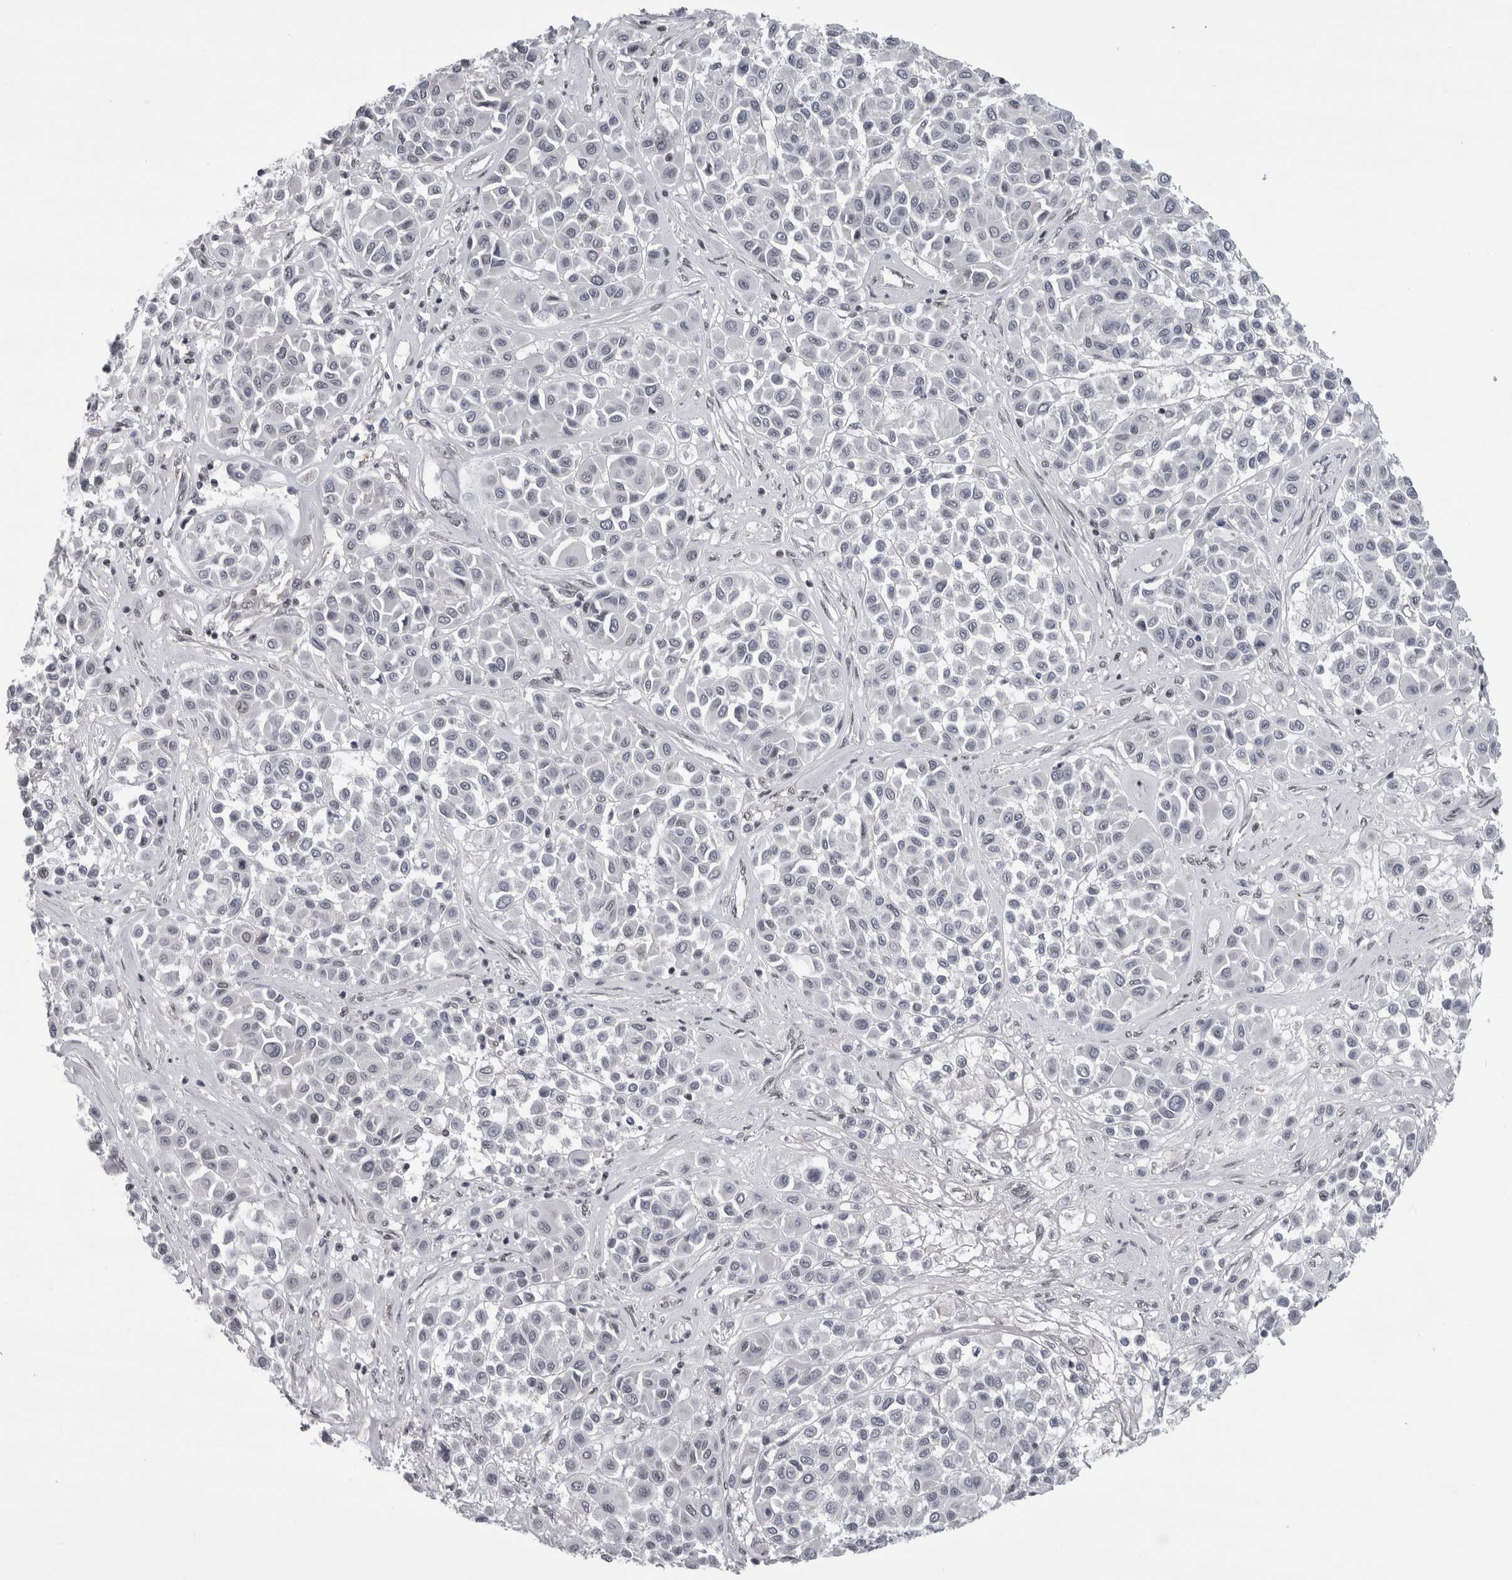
{"staining": {"intensity": "negative", "quantity": "none", "location": "none"}, "tissue": "melanoma", "cell_type": "Tumor cells", "image_type": "cancer", "snomed": [{"axis": "morphology", "description": "Malignant melanoma, Metastatic site"}, {"axis": "topography", "description": "Soft tissue"}], "caption": "DAB (3,3'-diaminobenzidine) immunohistochemical staining of melanoma shows no significant positivity in tumor cells.", "gene": "ARID4B", "patient": {"sex": "male", "age": 41}}